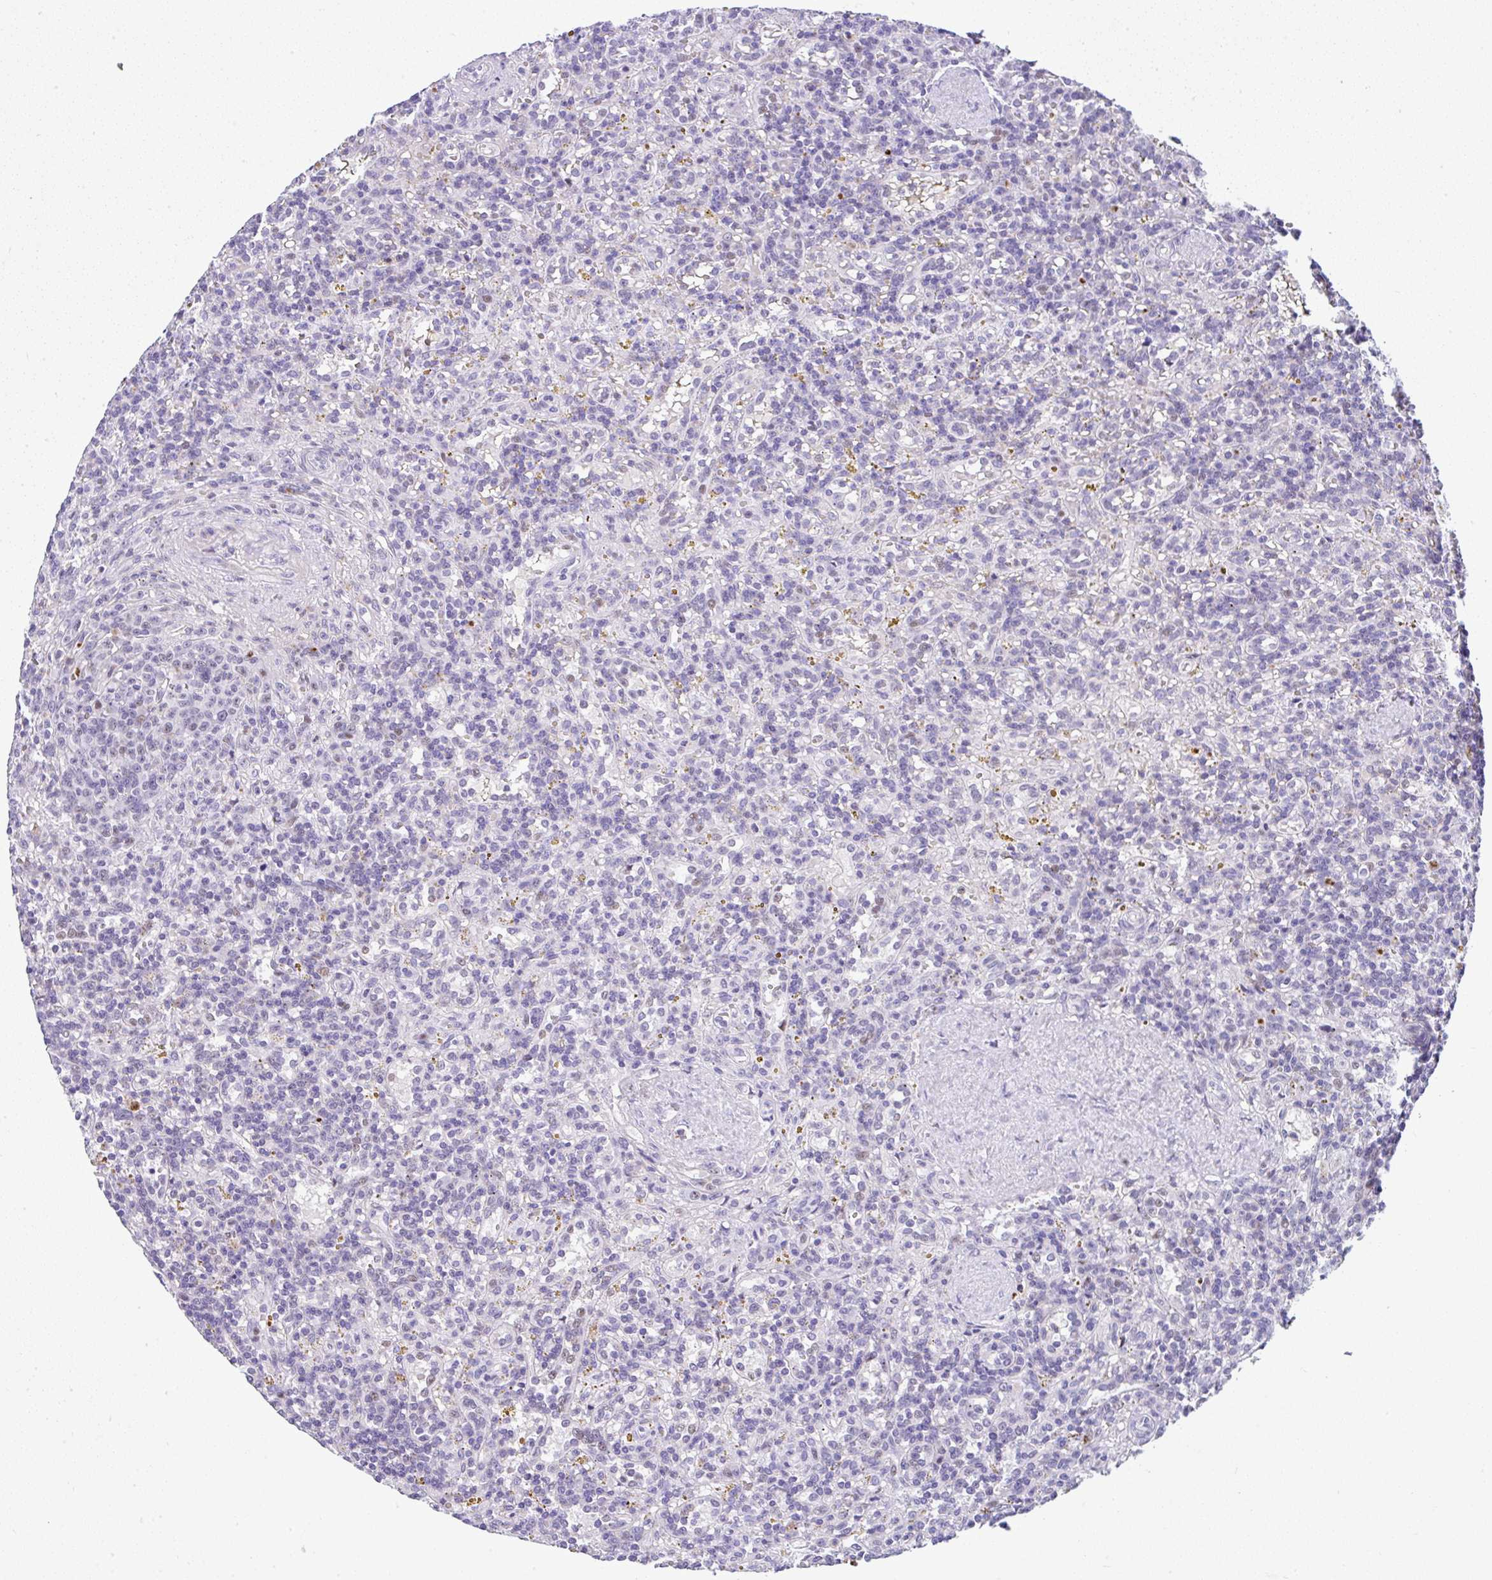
{"staining": {"intensity": "negative", "quantity": "none", "location": "none"}, "tissue": "lymphoma", "cell_type": "Tumor cells", "image_type": "cancer", "snomed": [{"axis": "morphology", "description": "Malignant lymphoma, non-Hodgkin's type, Low grade"}, {"axis": "topography", "description": "Spleen"}], "caption": "An immunohistochemistry (IHC) photomicrograph of lymphoma is shown. There is no staining in tumor cells of lymphoma.", "gene": "NR1D2", "patient": {"sex": "male", "age": 67}}